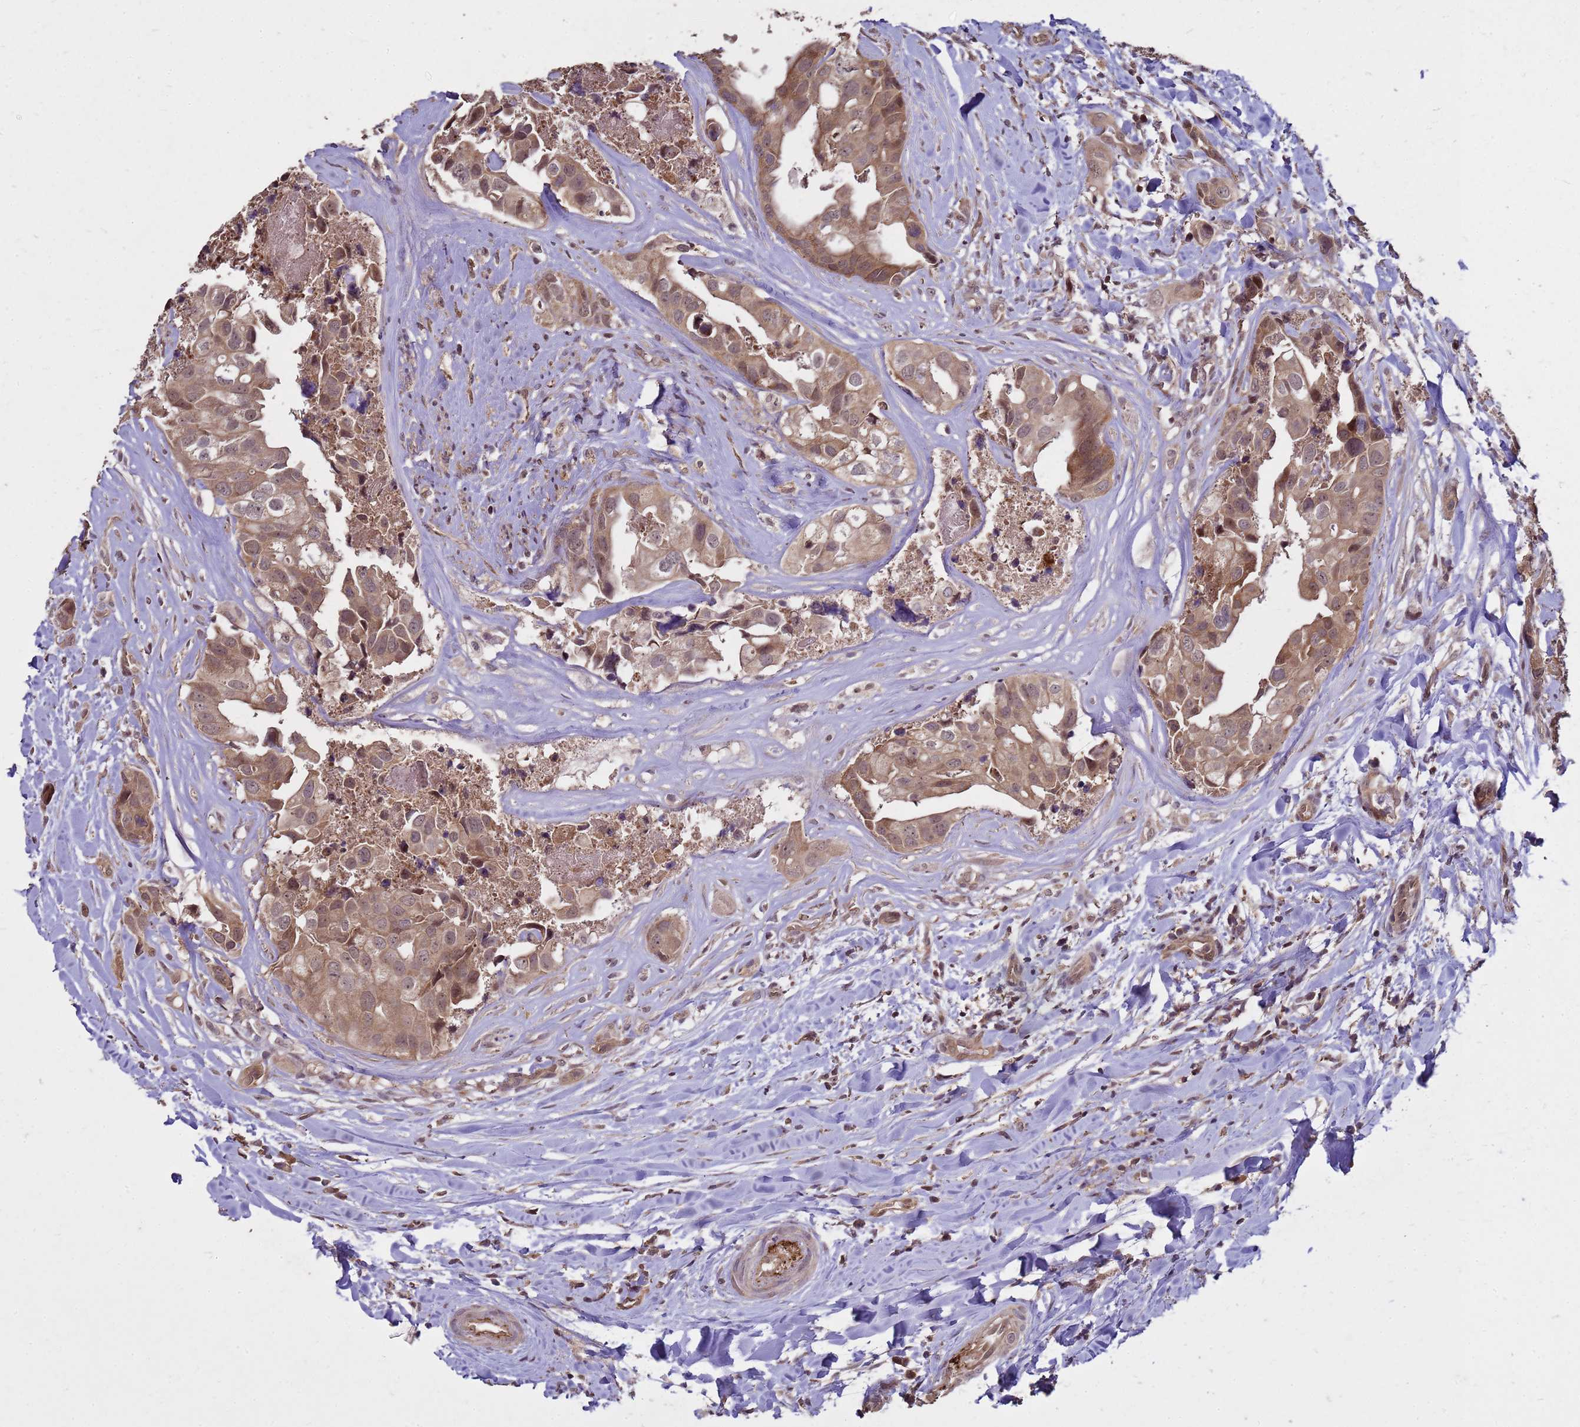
{"staining": {"intensity": "moderate", "quantity": ">75%", "location": "cytoplasmic/membranous,nuclear"}, "tissue": "head and neck cancer", "cell_type": "Tumor cells", "image_type": "cancer", "snomed": [{"axis": "morphology", "description": "Adenocarcinoma, NOS"}, {"axis": "morphology", "description": "Adenocarcinoma, metastatic, NOS"}, {"axis": "topography", "description": "Head-Neck"}], "caption": "This micrograph demonstrates immunohistochemistry staining of adenocarcinoma (head and neck), with medium moderate cytoplasmic/membranous and nuclear positivity in approximately >75% of tumor cells.", "gene": "CRBN", "patient": {"sex": "male", "age": 75}}